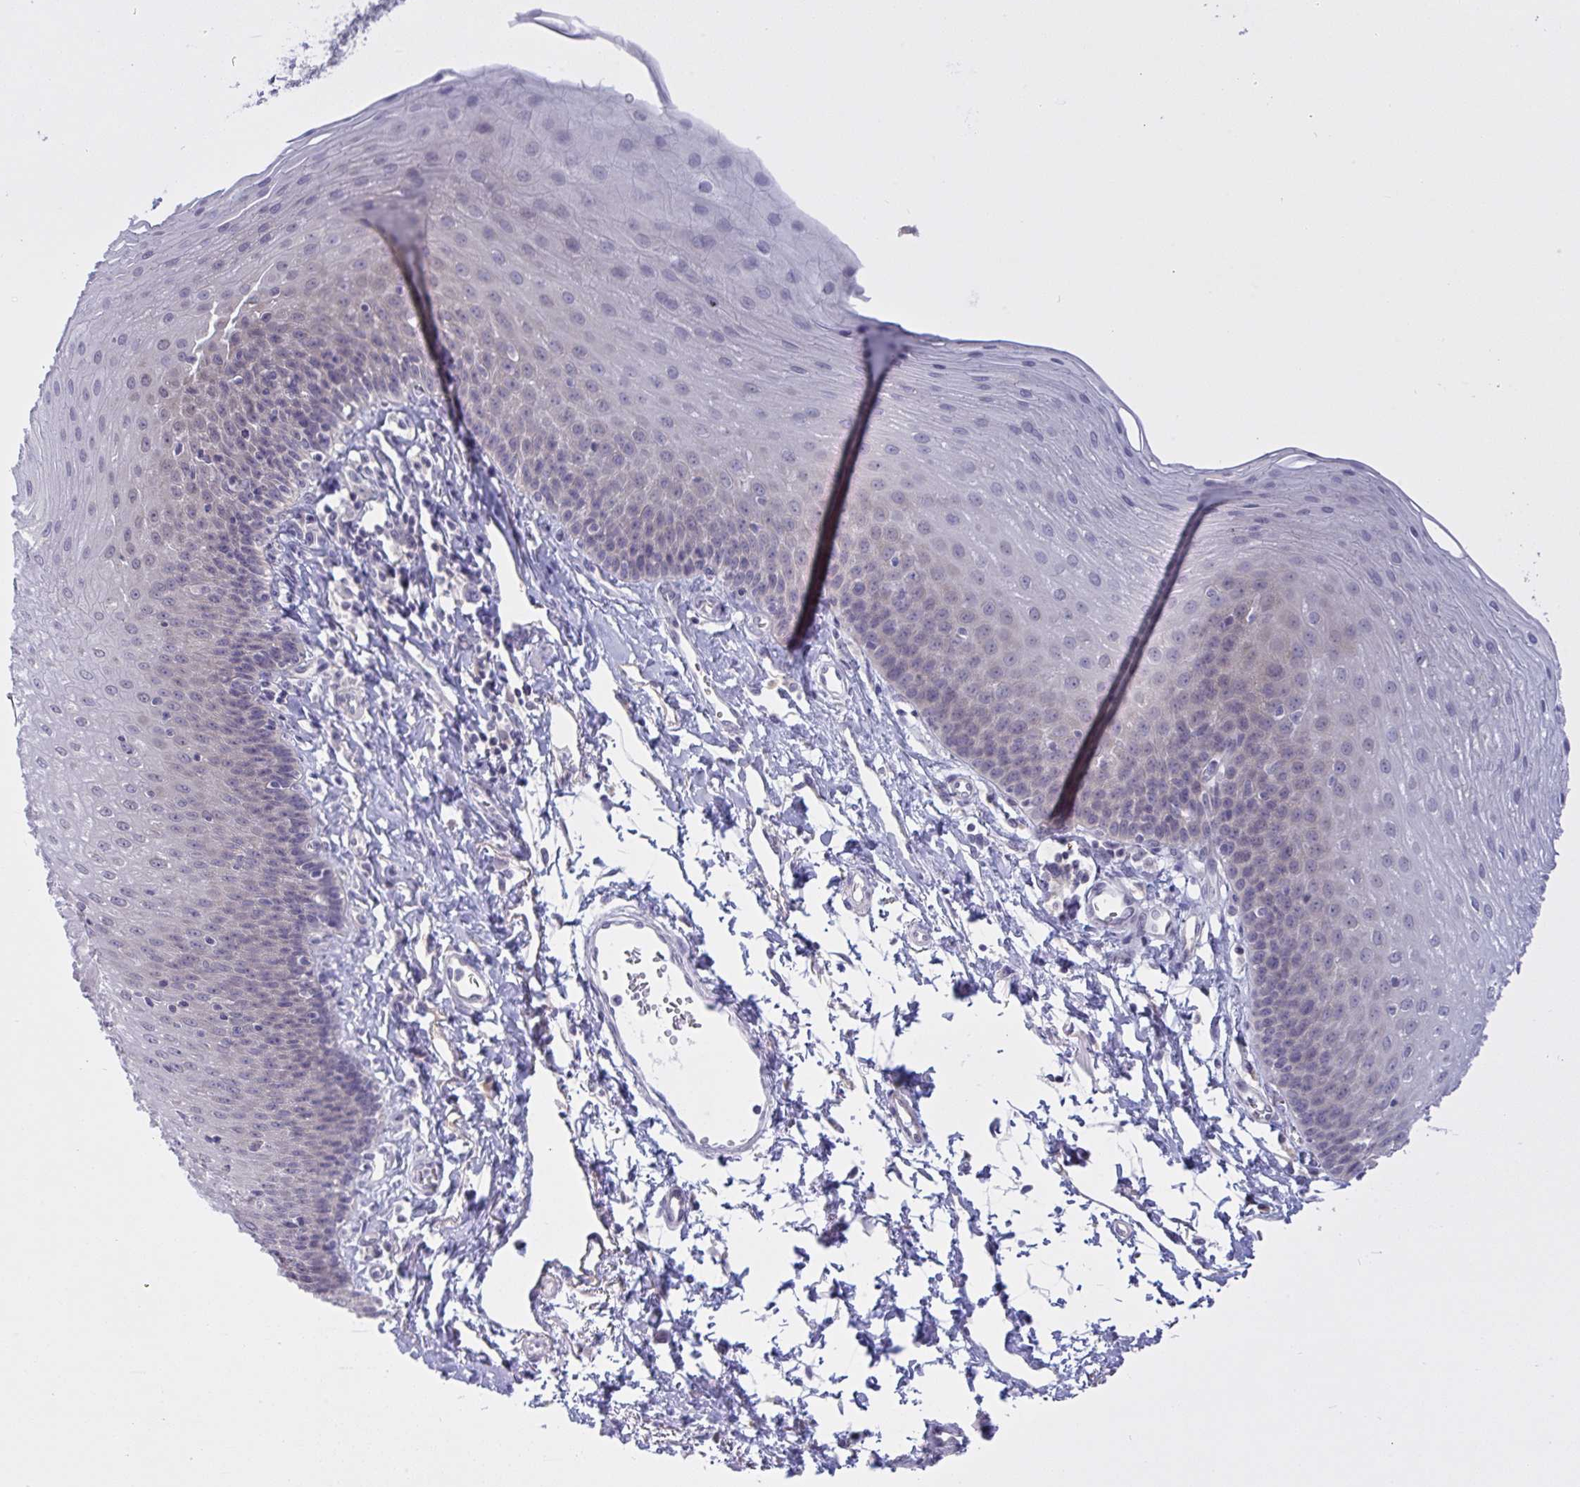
{"staining": {"intensity": "negative", "quantity": "none", "location": "none"}, "tissue": "esophagus", "cell_type": "Squamous epithelial cells", "image_type": "normal", "snomed": [{"axis": "morphology", "description": "Normal tissue, NOS"}, {"axis": "topography", "description": "Esophagus"}], "caption": "Immunohistochemistry (IHC) of unremarkable human esophagus demonstrates no staining in squamous epithelial cells.", "gene": "TMEM41A", "patient": {"sex": "female", "age": 81}}